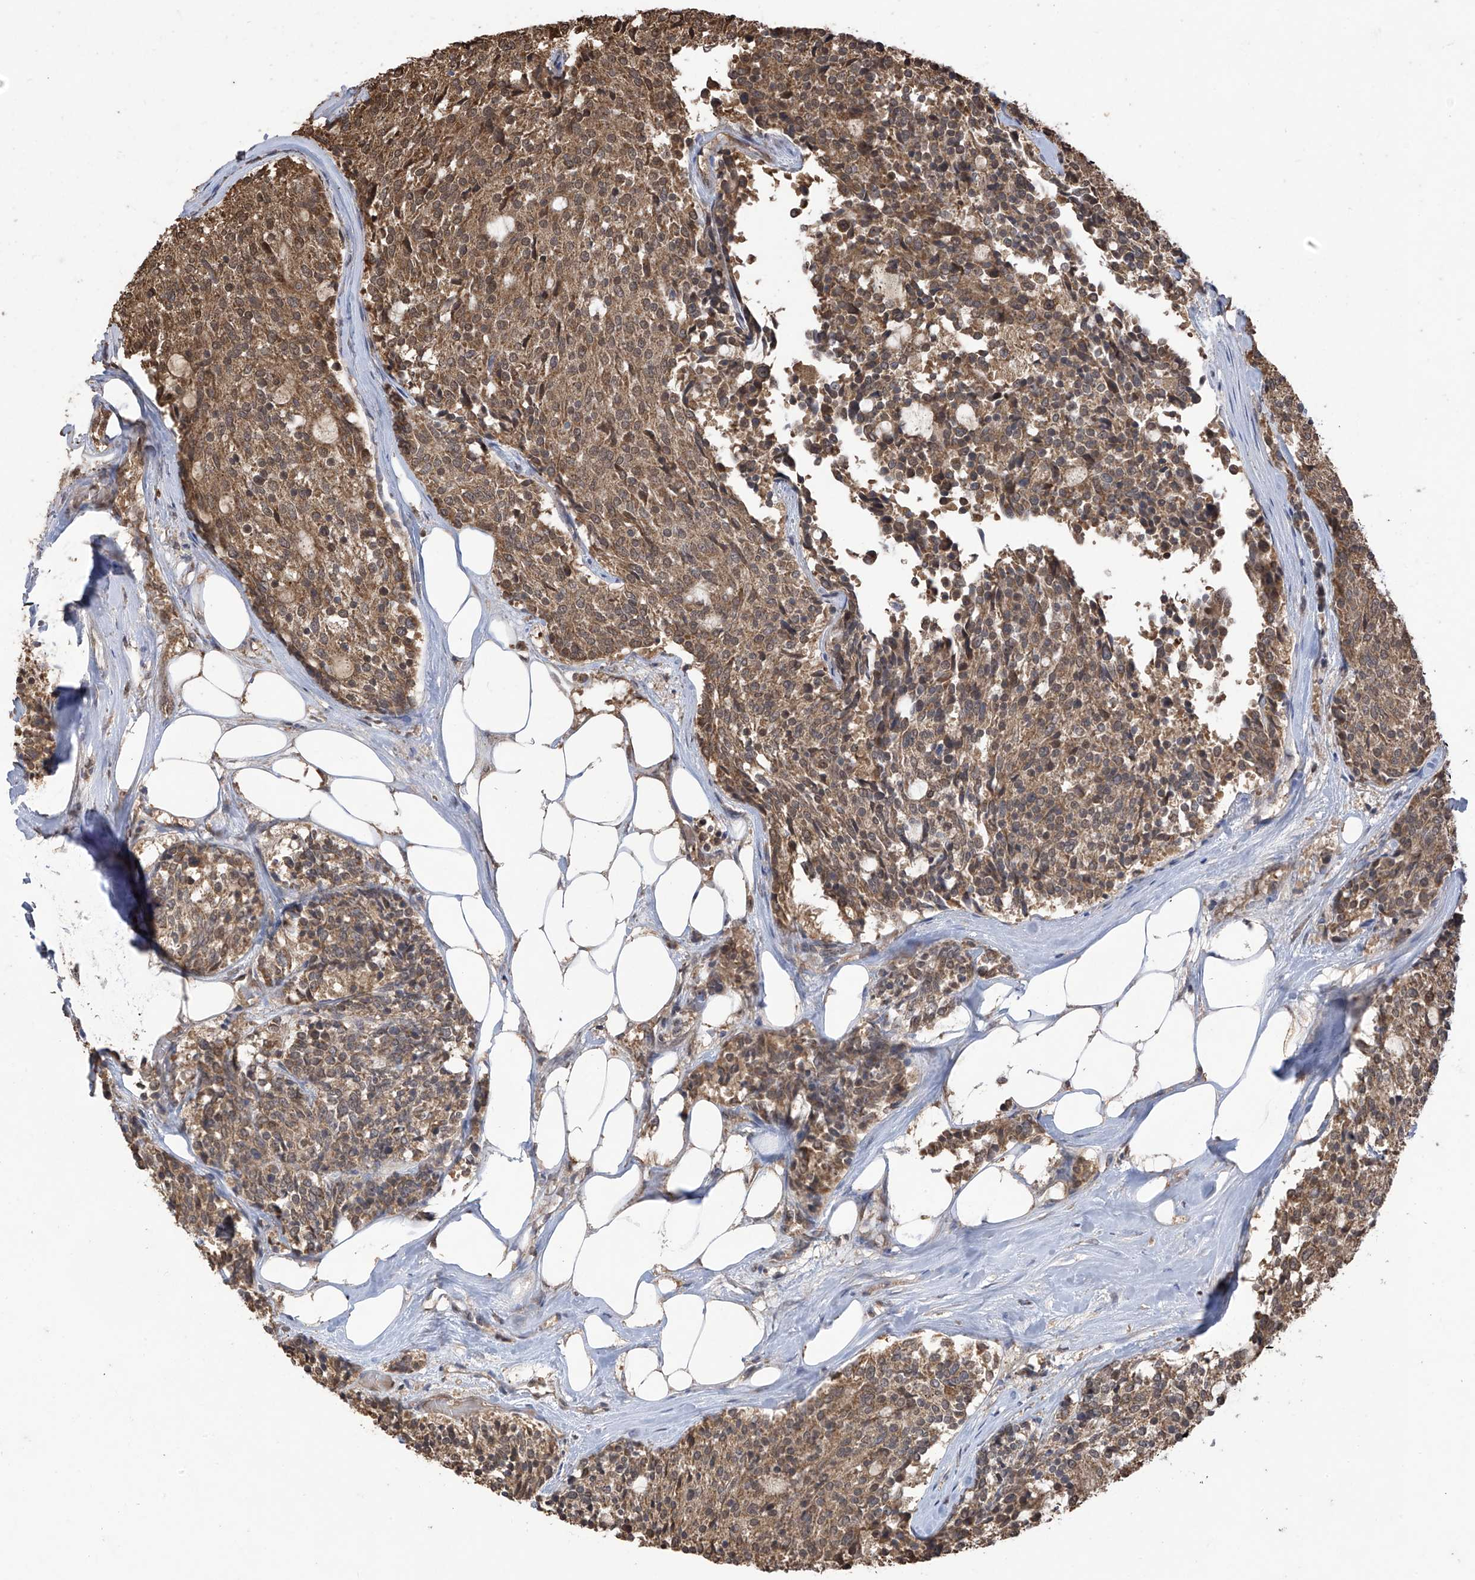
{"staining": {"intensity": "moderate", "quantity": ">75%", "location": "cytoplasmic/membranous"}, "tissue": "carcinoid", "cell_type": "Tumor cells", "image_type": "cancer", "snomed": [{"axis": "morphology", "description": "Carcinoid, malignant, NOS"}, {"axis": "topography", "description": "Pancreas"}], "caption": "A histopathology image of human carcinoid (malignant) stained for a protein demonstrates moderate cytoplasmic/membranous brown staining in tumor cells.", "gene": "PNPT1", "patient": {"sex": "female", "age": 54}}